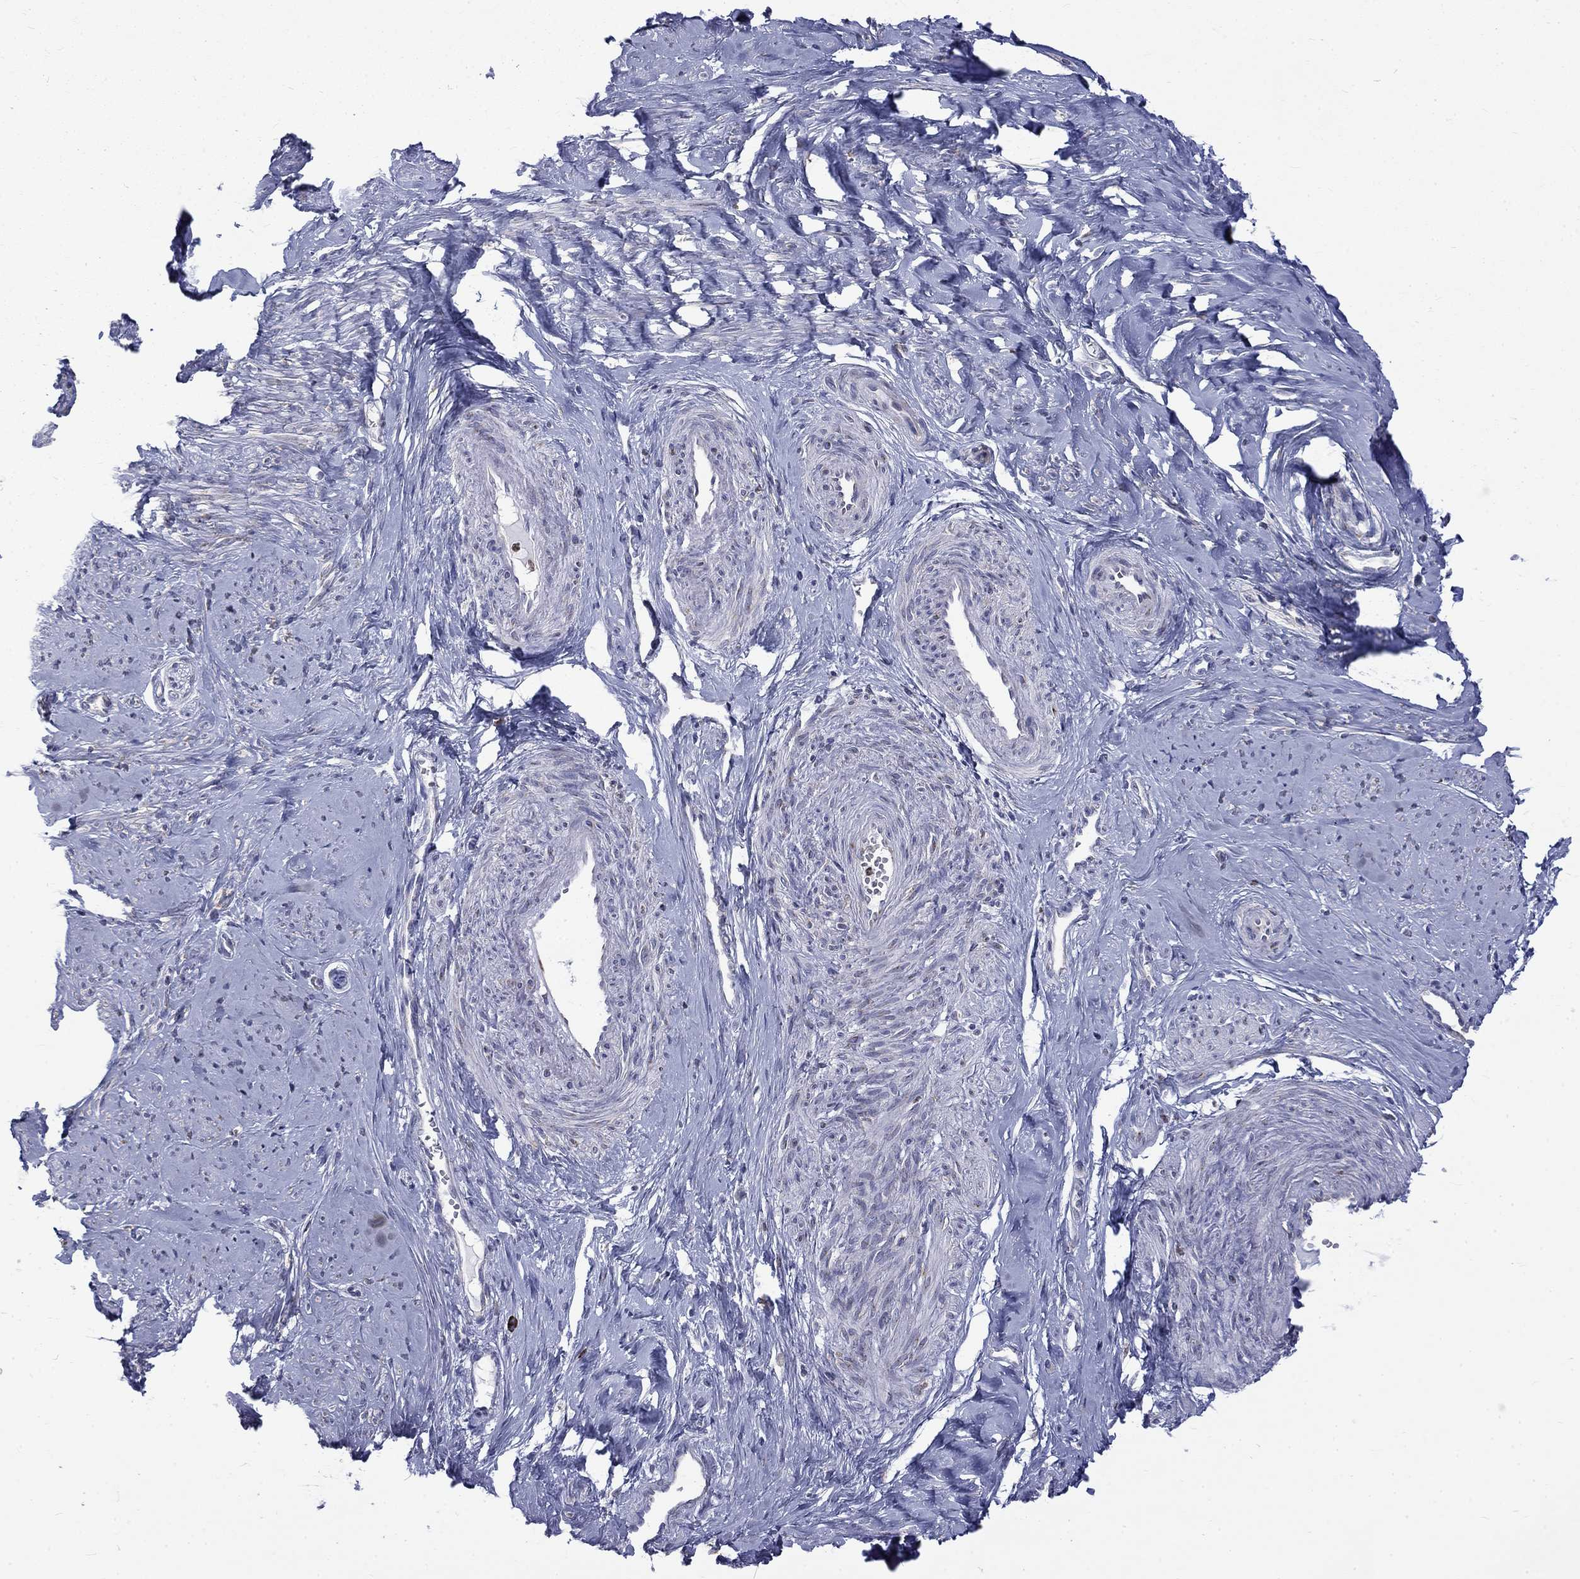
{"staining": {"intensity": "negative", "quantity": "none", "location": "none"}, "tissue": "smooth muscle", "cell_type": "Smooth muscle cells", "image_type": "normal", "snomed": [{"axis": "morphology", "description": "Normal tissue, NOS"}, {"axis": "topography", "description": "Smooth muscle"}], "caption": "Immunohistochemistry micrograph of unremarkable smooth muscle: human smooth muscle stained with DAB exhibits no significant protein staining in smooth muscle cells. Brightfield microscopy of IHC stained with DAB (brown) and hematoxylin (blue), captured at high magnification.", "gene": "PABPC4", "patient": {"sex": "female", "age": 48}}